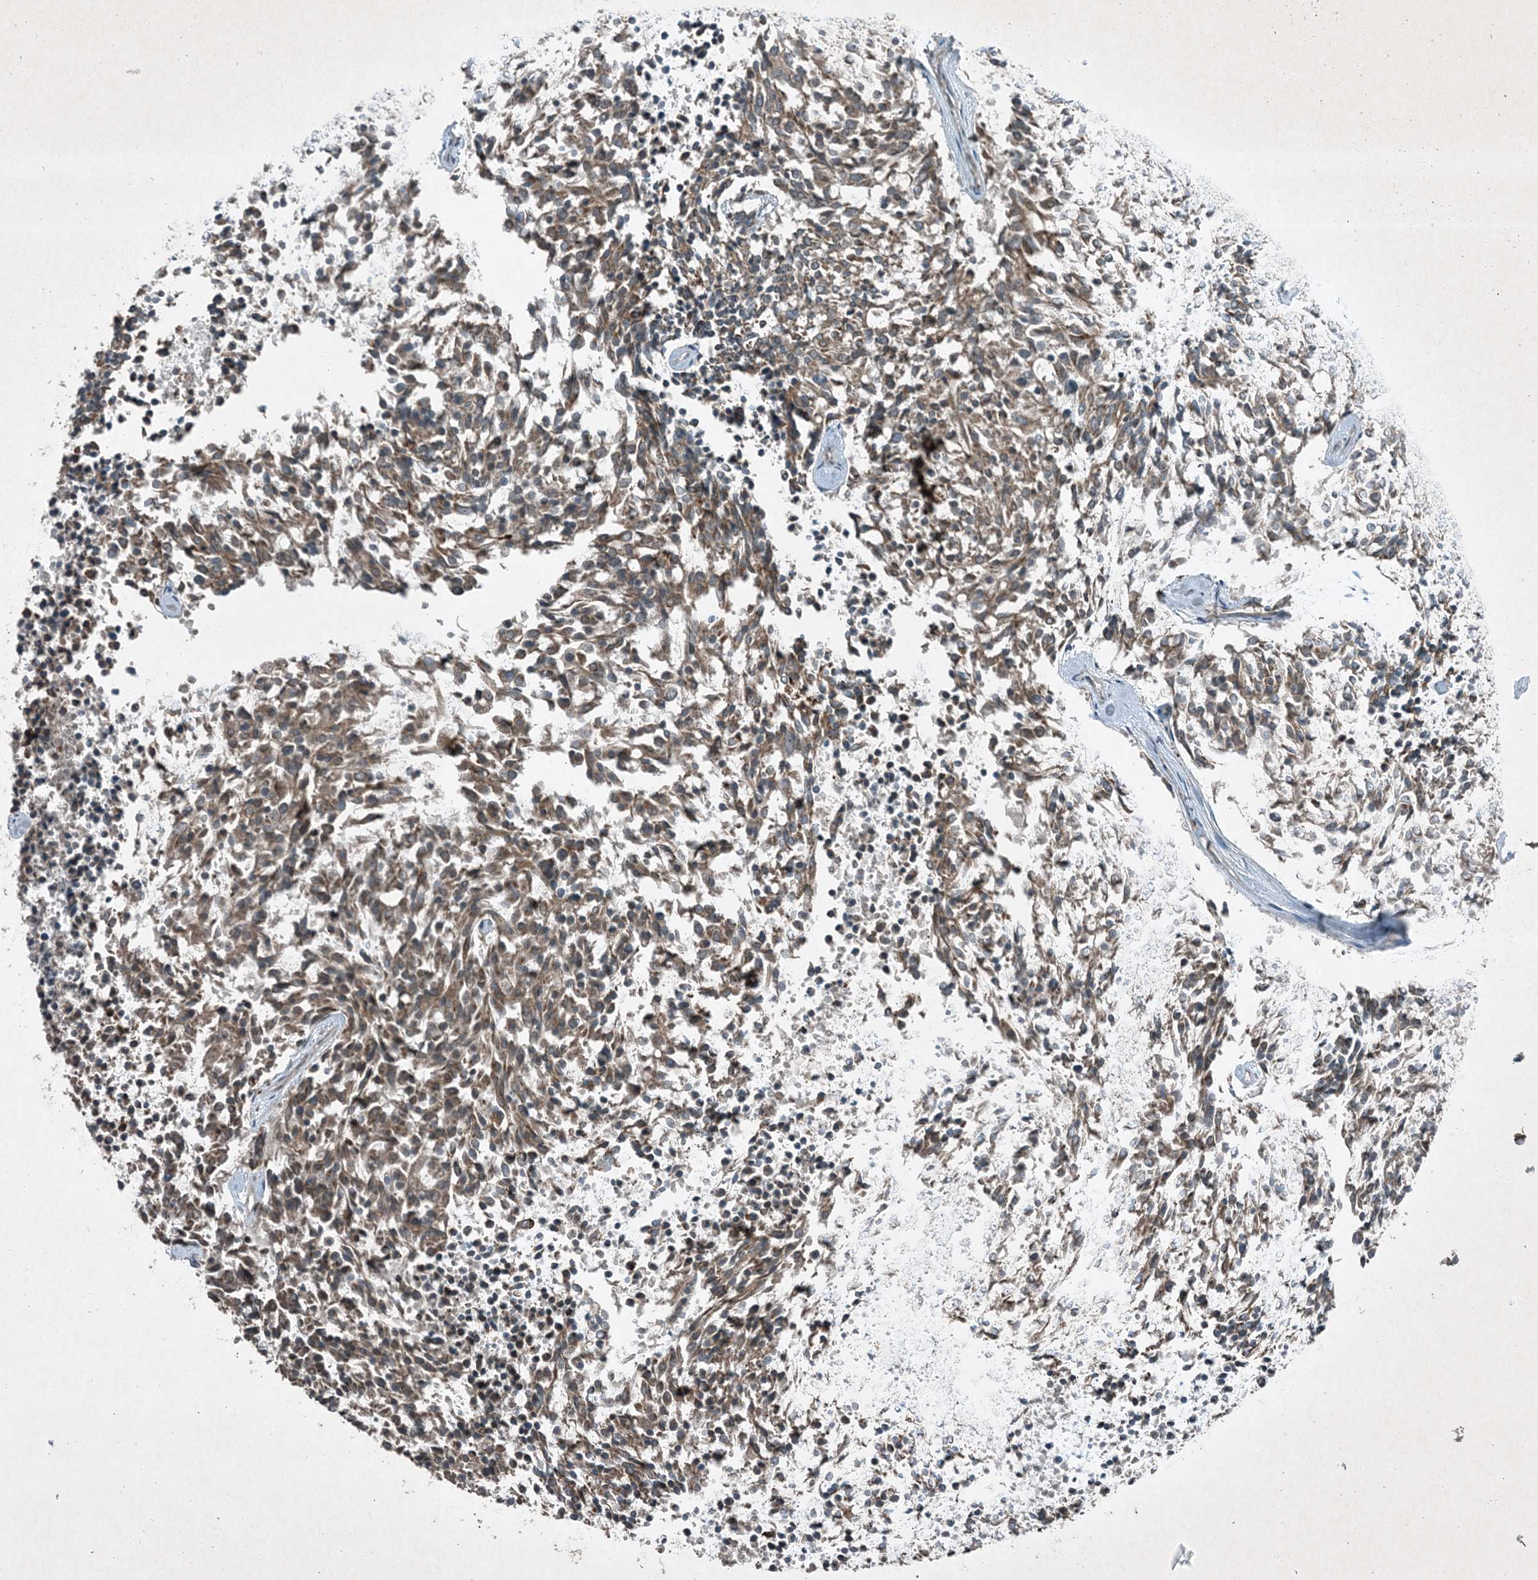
{"staining": {"intensity": "weak", "quantity": ">75%", "location": "cytoplasmic/membranous"}, "tissue": "carcinoid", "cell_type": "Tumor cells", "image_type": "cancer", "snomed": [{"axis": "morphology", "description": "Carcinoid, malignant, NOS"}, {"axis": "topography", "description": "Pancreas"}], "caption": "Immunohistochemistry (IHC) image of neoplastic tissue: human carcinoid stained using immunohistochemistry shows low levels of weak protein expression localized specifically in the cytoplasmic/membranous of tumor cells, appearing as a cytoplasmic/membranous brown color.", "gene": "MDN1", "patient": {"sex": "female", "age": 54}}